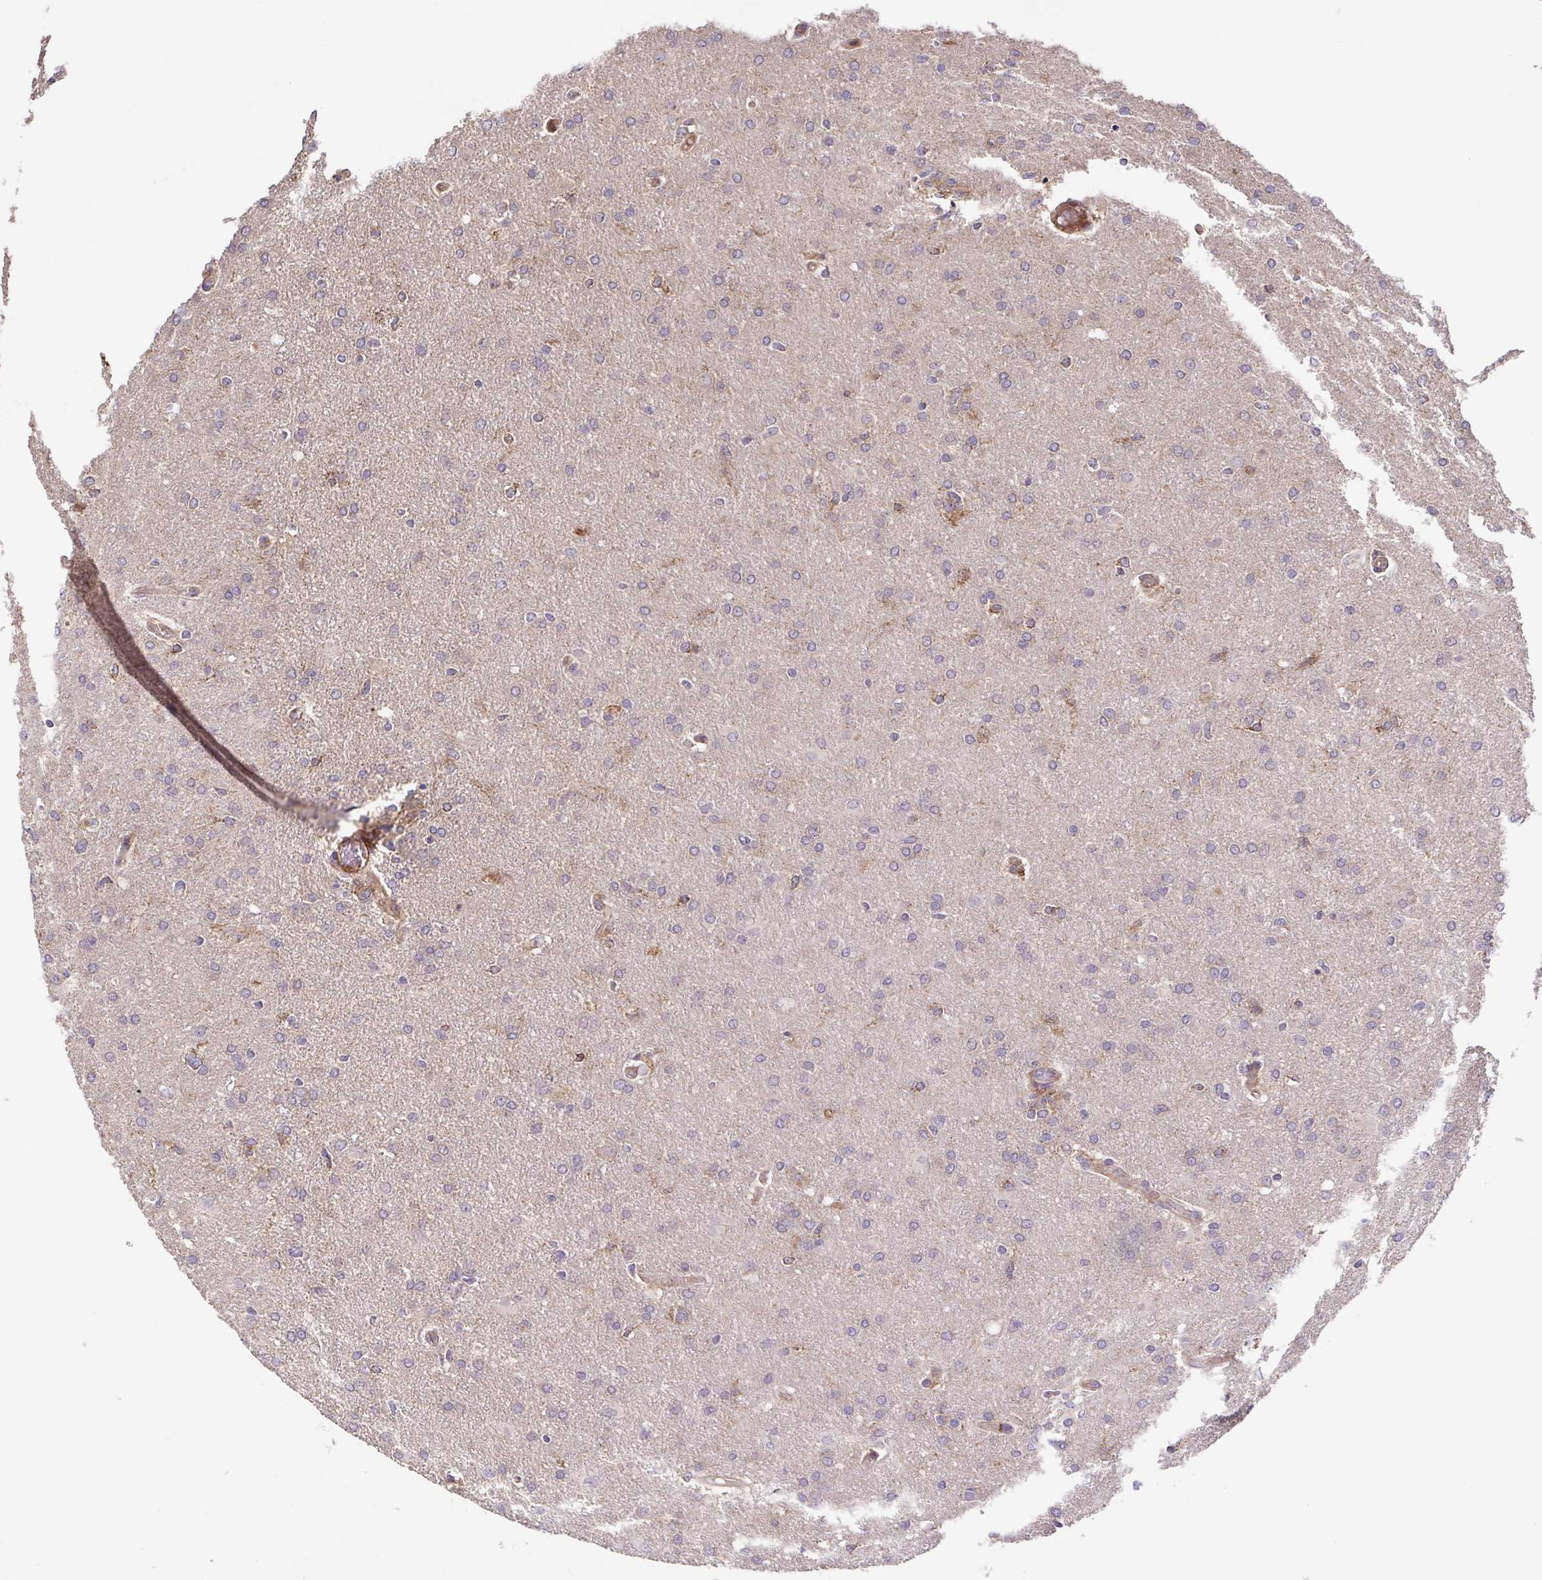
{"staining": {"intensity": "weak", "quantity": "<25%", "location": "cytoplasmic/membranous"}, "tissue": "glioma", "cell_type": "Tumor cells", "image_type": "cancer", "snomed": [{"axis": "morphology", "description": "Glioma, malignant, High grade"}, {"axis": "topography", "description": "Brain"}], "caption": "This is an immunohistochemistry (IHC) micrograph of glioma. There is no positivity in tumor cells.", "gene": "IDE", "patient": {"sex": "male", "age": 68}}